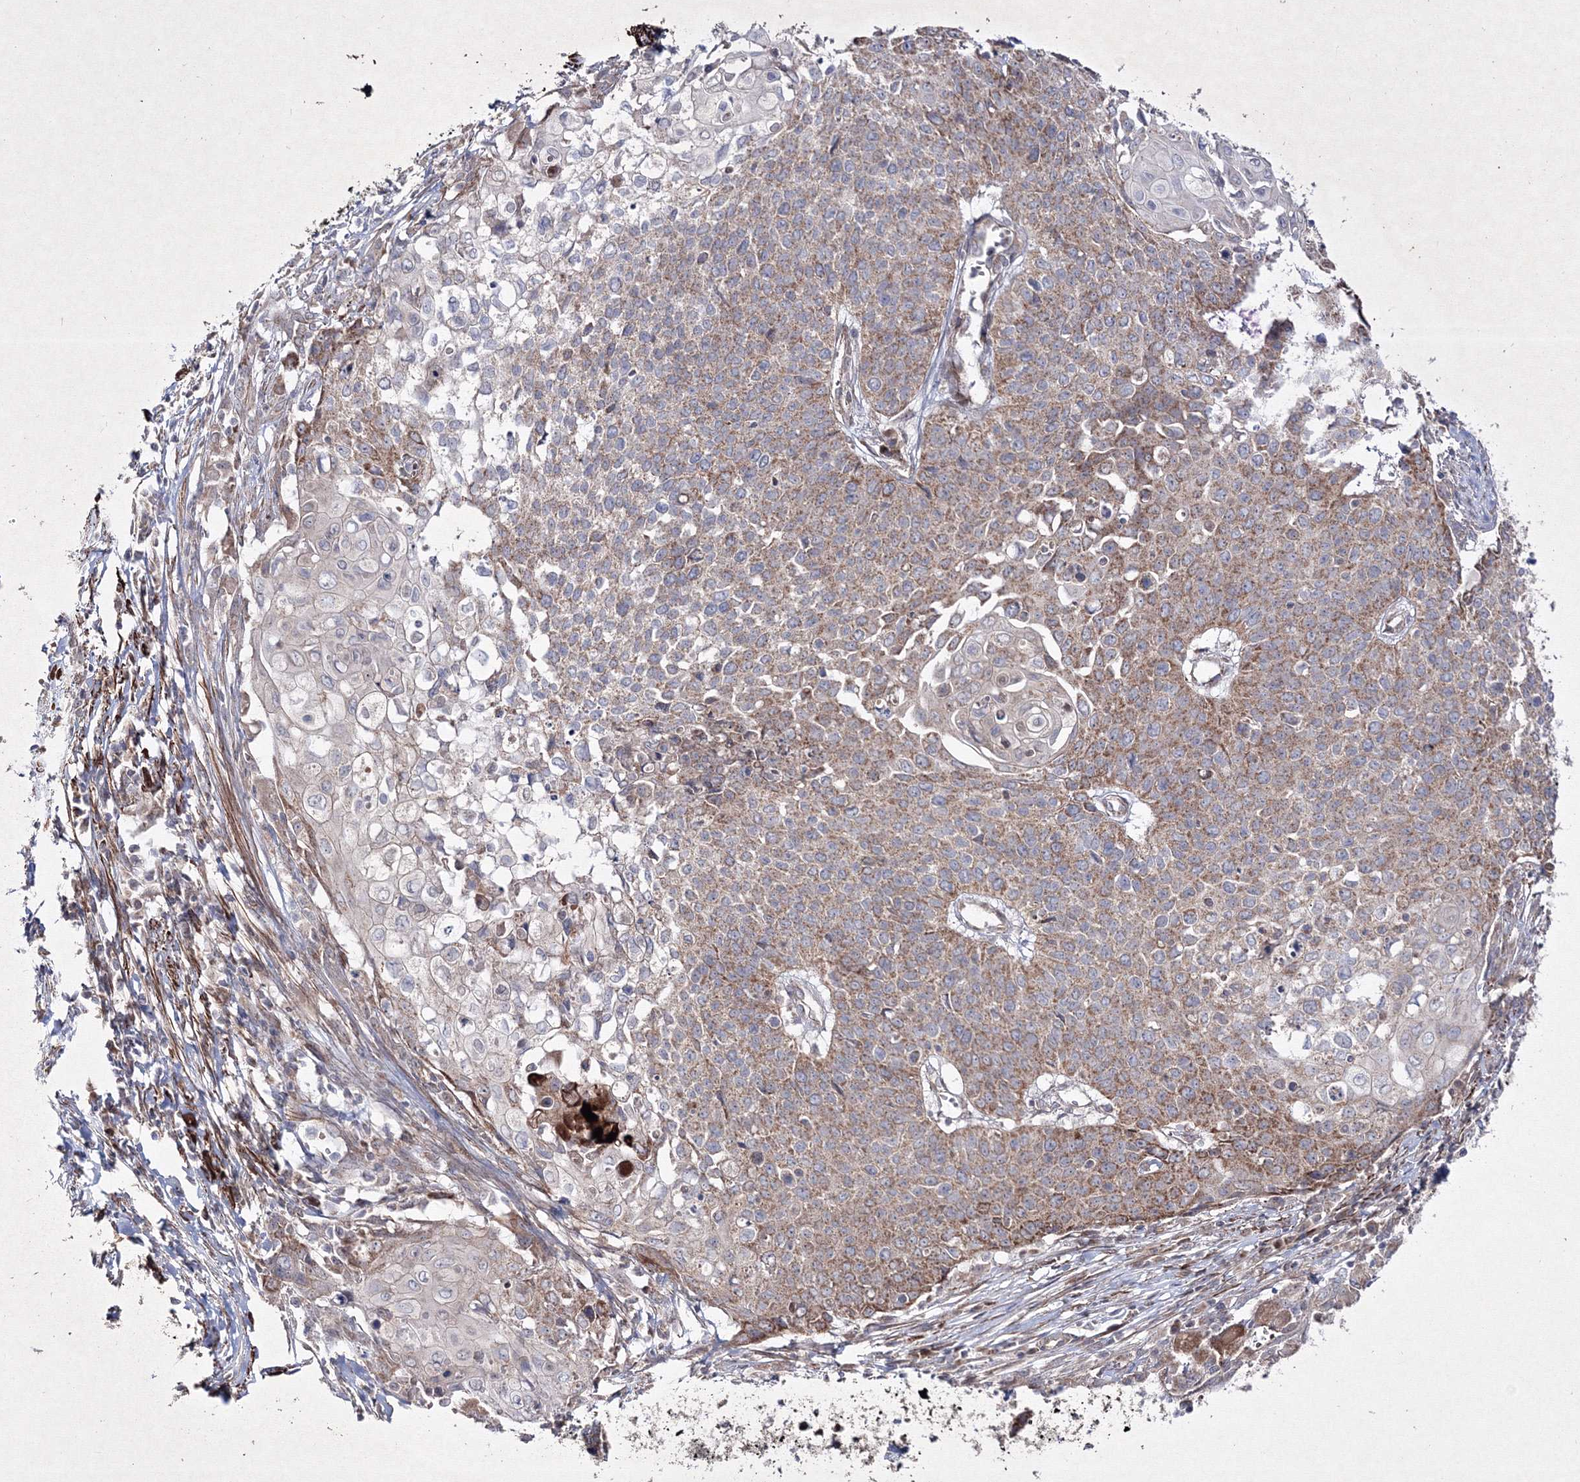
{"staining": {"intensity": "moderate", "quantity": ">75%", "location": "cytoplasmic/membranous"}, "tissue": "cervical cancer", "cell_type": "Tumor cells", "image_type": "cancer", "snomed": [{"axis": "morphology", "description": "Squamous cell carcinoma, NOS"}, {"axis": "topography", "description": "Cervix"}], "caption": "A histopathology image of cervical cancer stained for a protein shows moderate cytoplasmic/membranous brown staining in tumor cells.", "gene": "GFM1", "patient": {"sex": "female", "age": 39}}